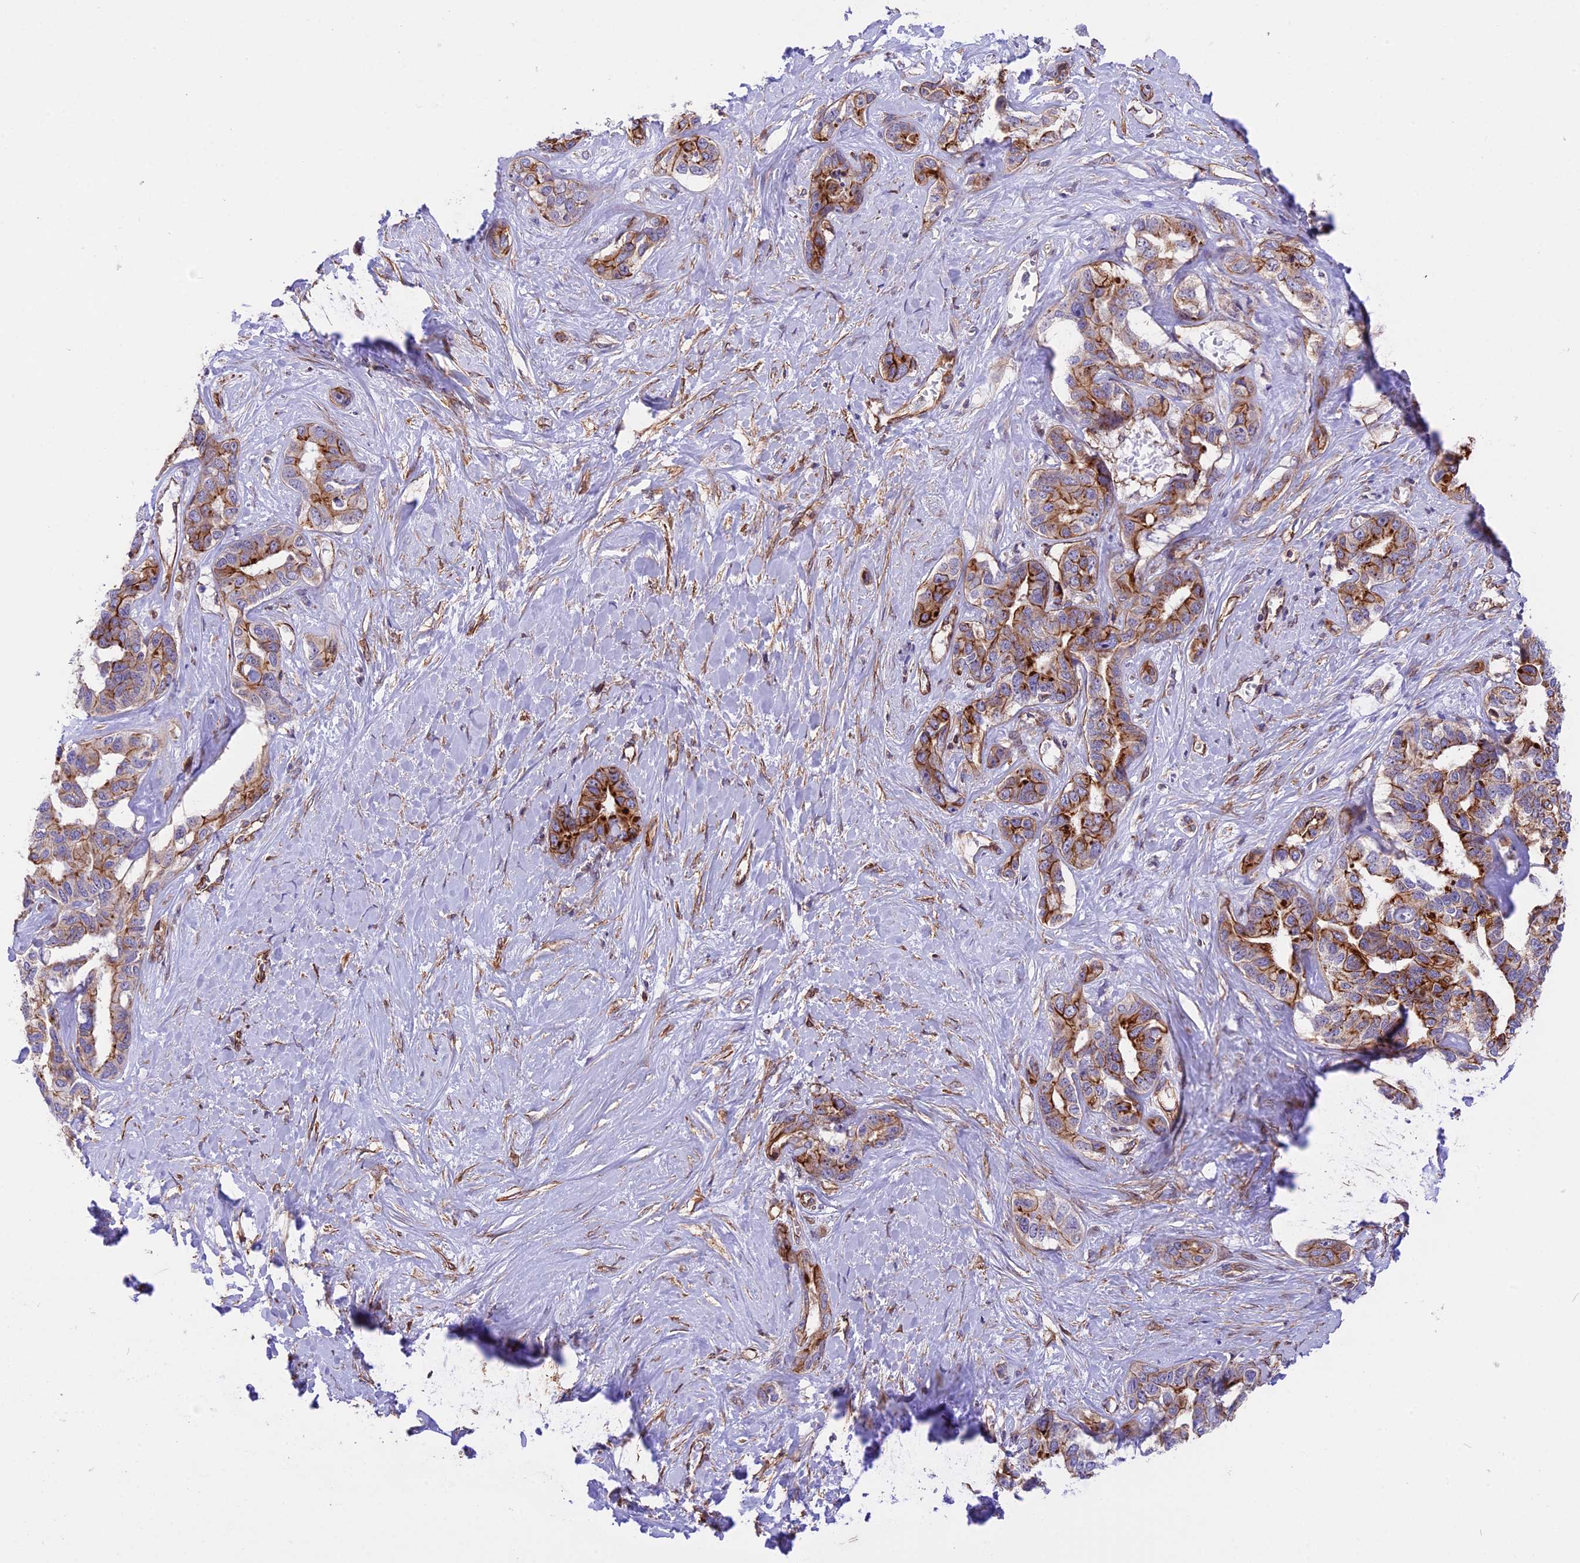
{"staining": {"intensity": "moderate", "quantity": "25%-75%", "location": "cytoplasmic/membranous"}, "tissue": "liver cancer", "cell_type": "Tumor cells", "image_type": "cancer", "snomed": [{"axis": "morphology", "description": "Cholangiocarcinoma"}, {"axis": "topography", "description": "Liver"}], "caption": "Immunohistochemistry photomicrograph of liver cancer (cholangiocarcinoma) stained for a protein (brown), which reveals medium levels of moderate cytoplasmic/membranous expression in approximately 25%-75% of tumor cells.", "gene": "R3HDM4", "patient": {"sex": "male", "age": 59}}